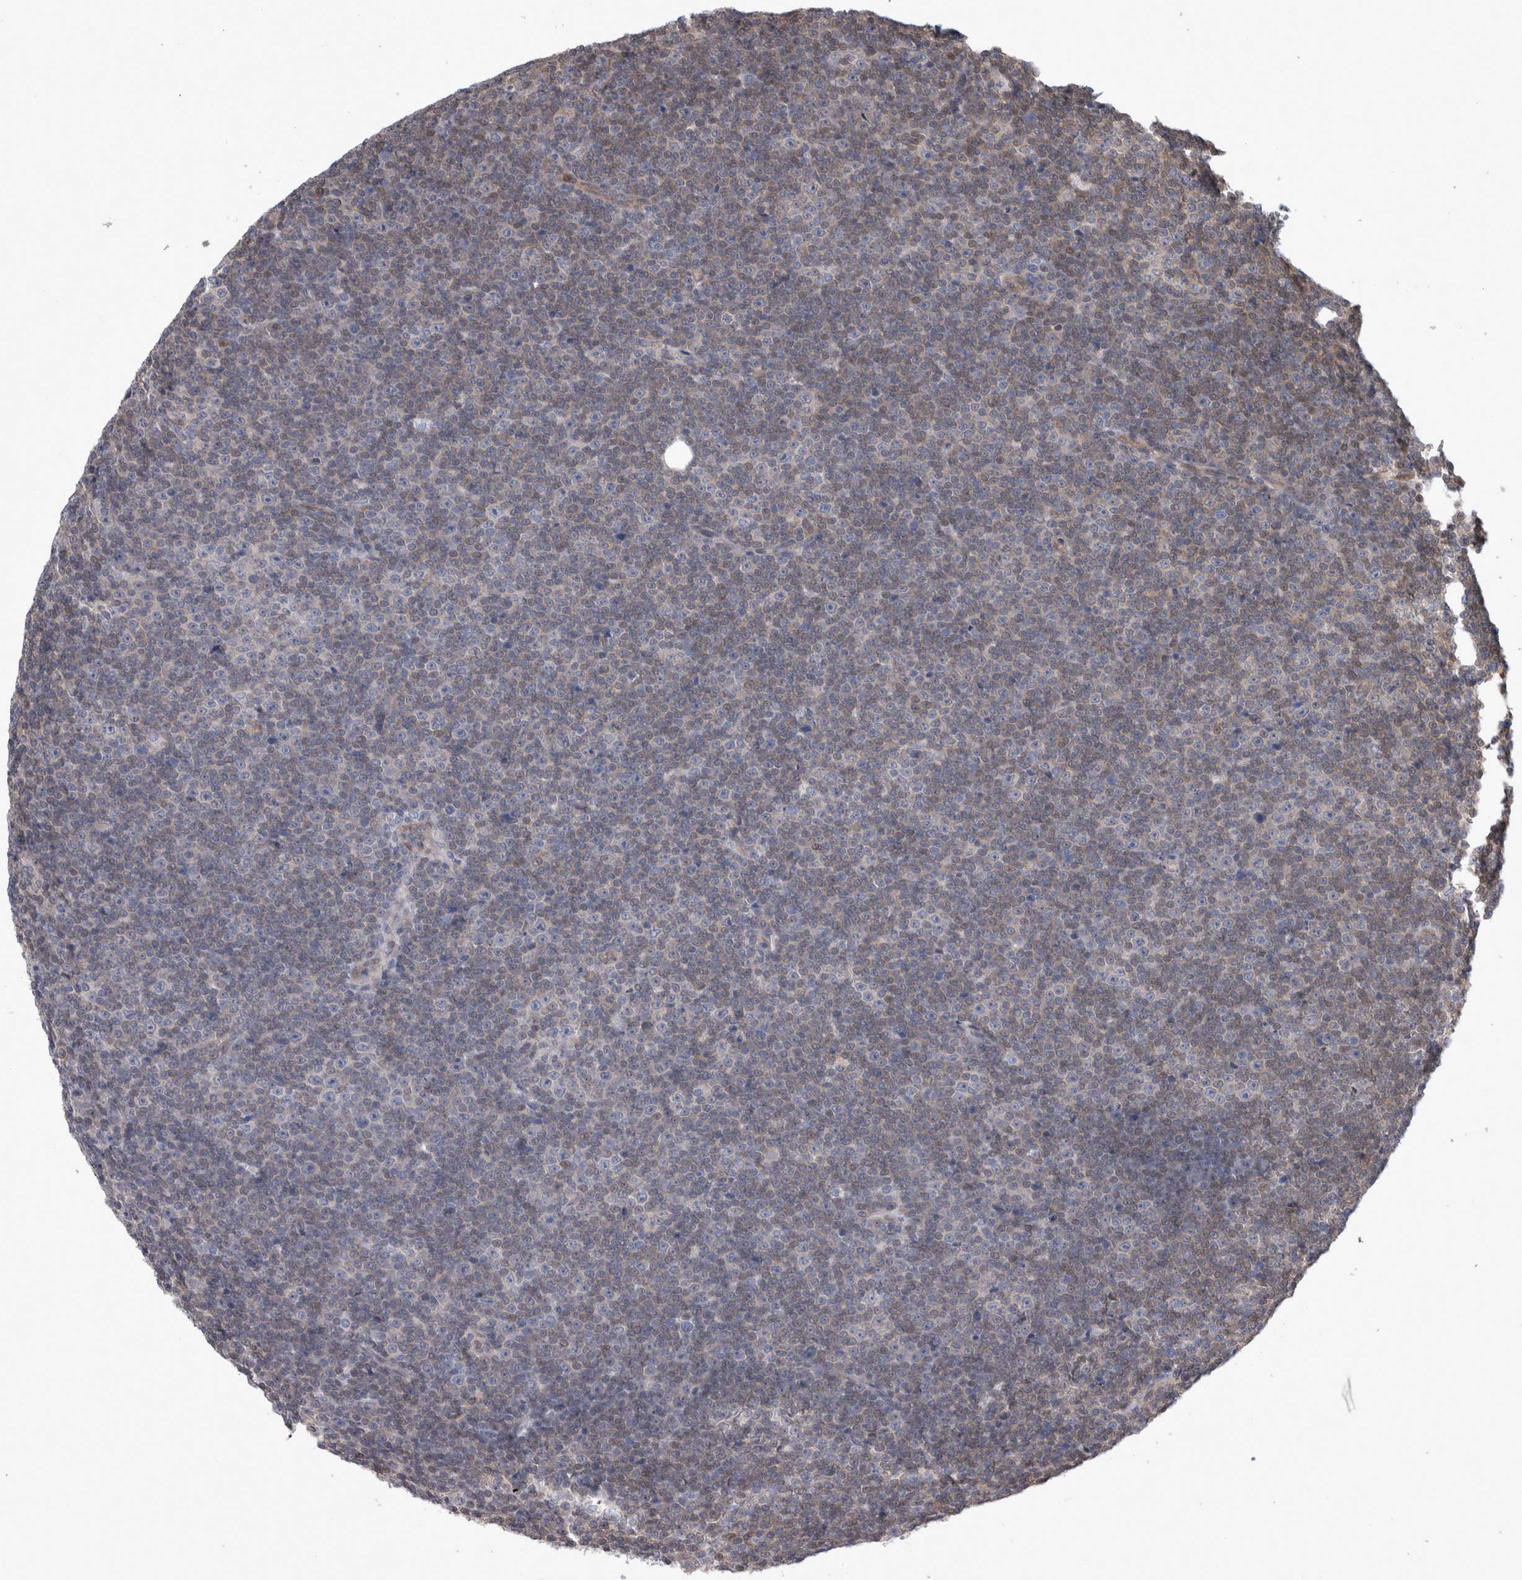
{"staining": {"intensity": "weak", "quantity": "<25%", "location": "cytoplasmic/membranous"}, "tissue": "lymphoma", "cell_type": "Tumor cells", "image_type": "cancer", "snomed": [{"axis": "morphology", "description": "Malignant lymphoma, non-Hodgkin's type, Low grade"}, {"axis": "topography", "description": "Lymph node"}], "caption": "Low-grade malignant lymphoma, non-Hodgkin's type was stained to show a protein in brown. There is no significant staining in tumor cells.", "gene": "TAX1BP1", "patient": {"sex": "female", "age": 67}}